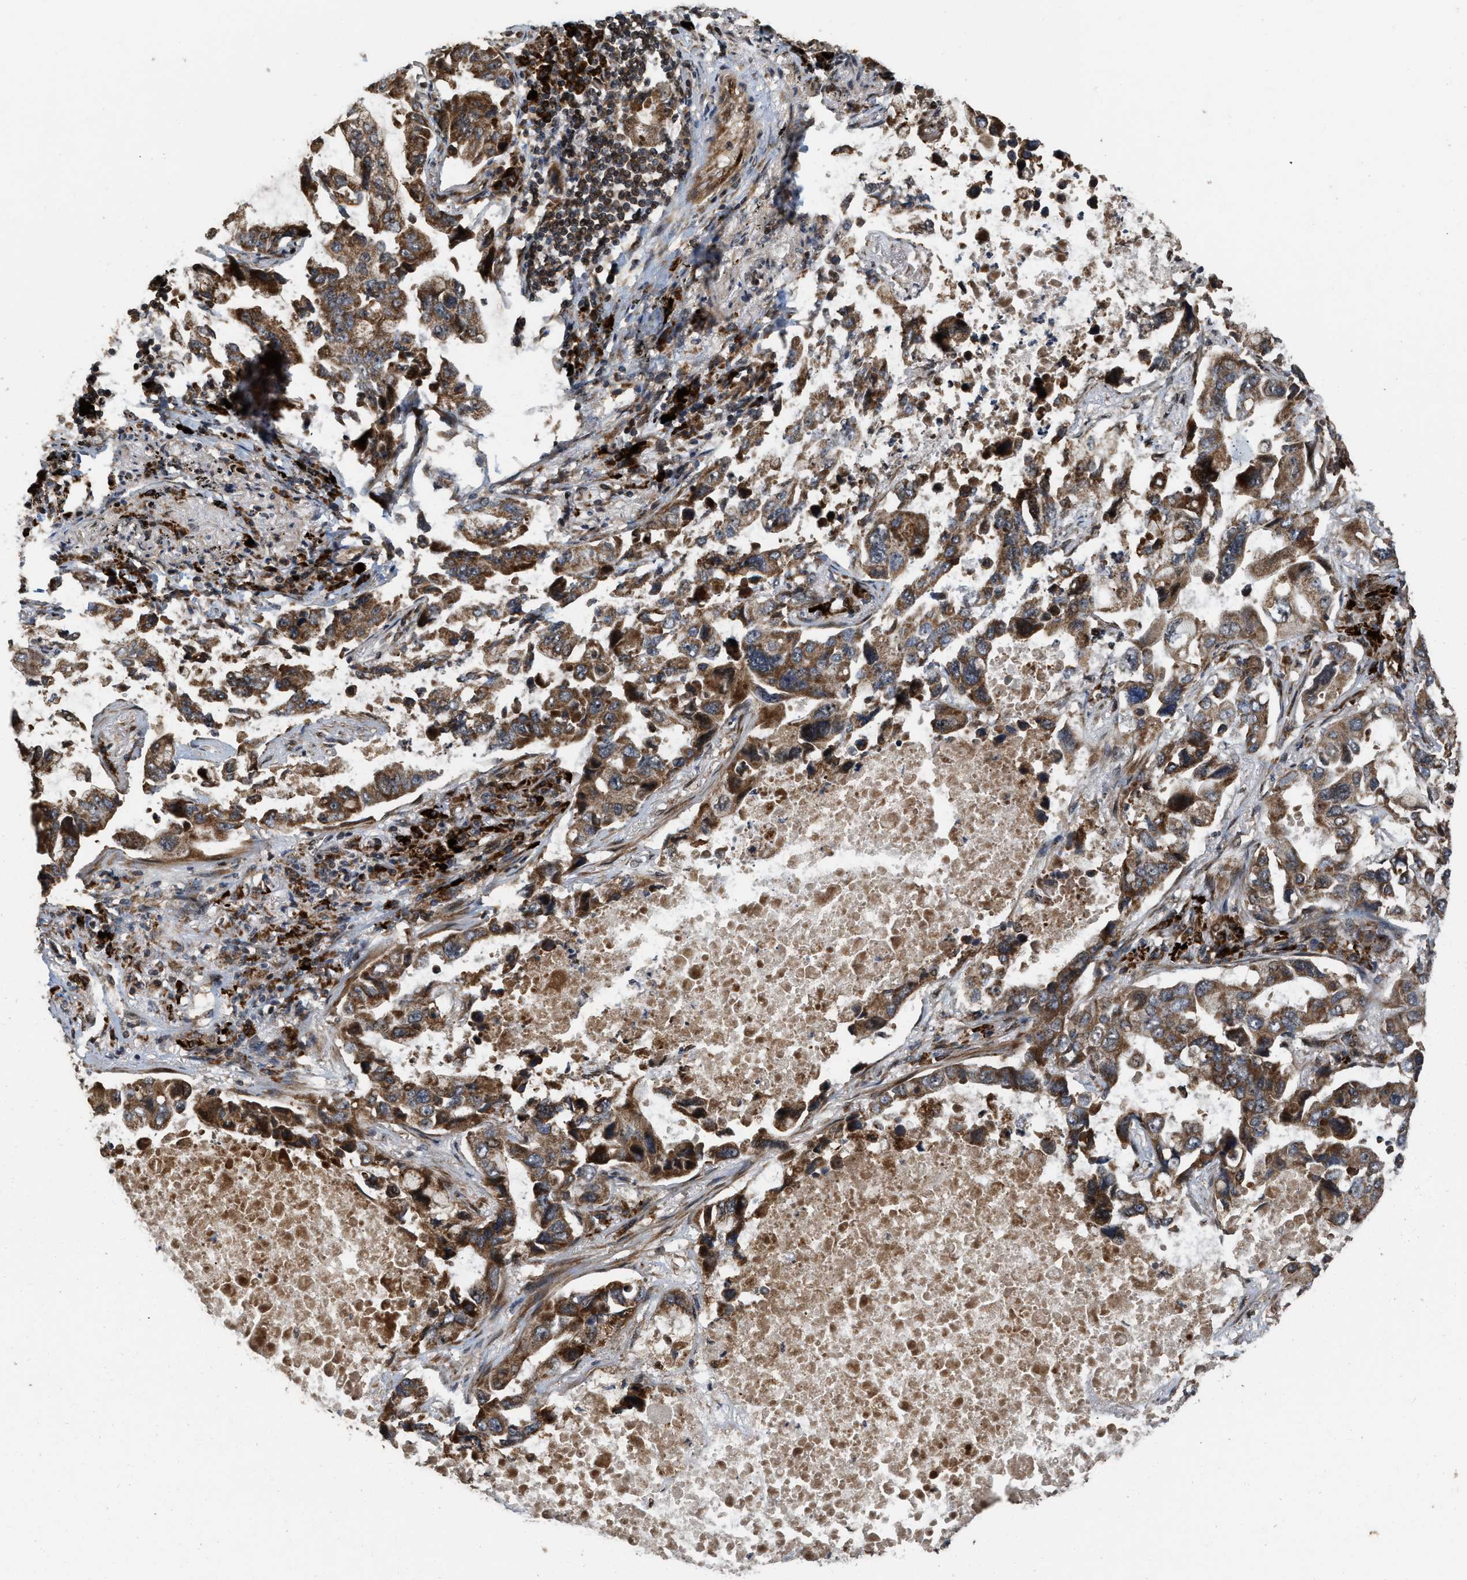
{"staining": {"intensity": "moderate", "quantity": ">75%", "location": "cytoplasmic/membranous"}, "tissue": "lung cancer", "cell_type": "Tumor cells", "image_type": "cancer", "snomed": [{"axis": "morphology", "description": "Adenocarcinoma, NOS"}, {"axis": "topography", "description": "Lung"}], "caption": "The micrograph demonstrates staining of adenocarcinoma (lung), revealing moderate cytoplasmic/membranous protein expression (brown color) within tumor cells.", "gene": "ELP2", "patient": {"sex": "male", "age": 64}}